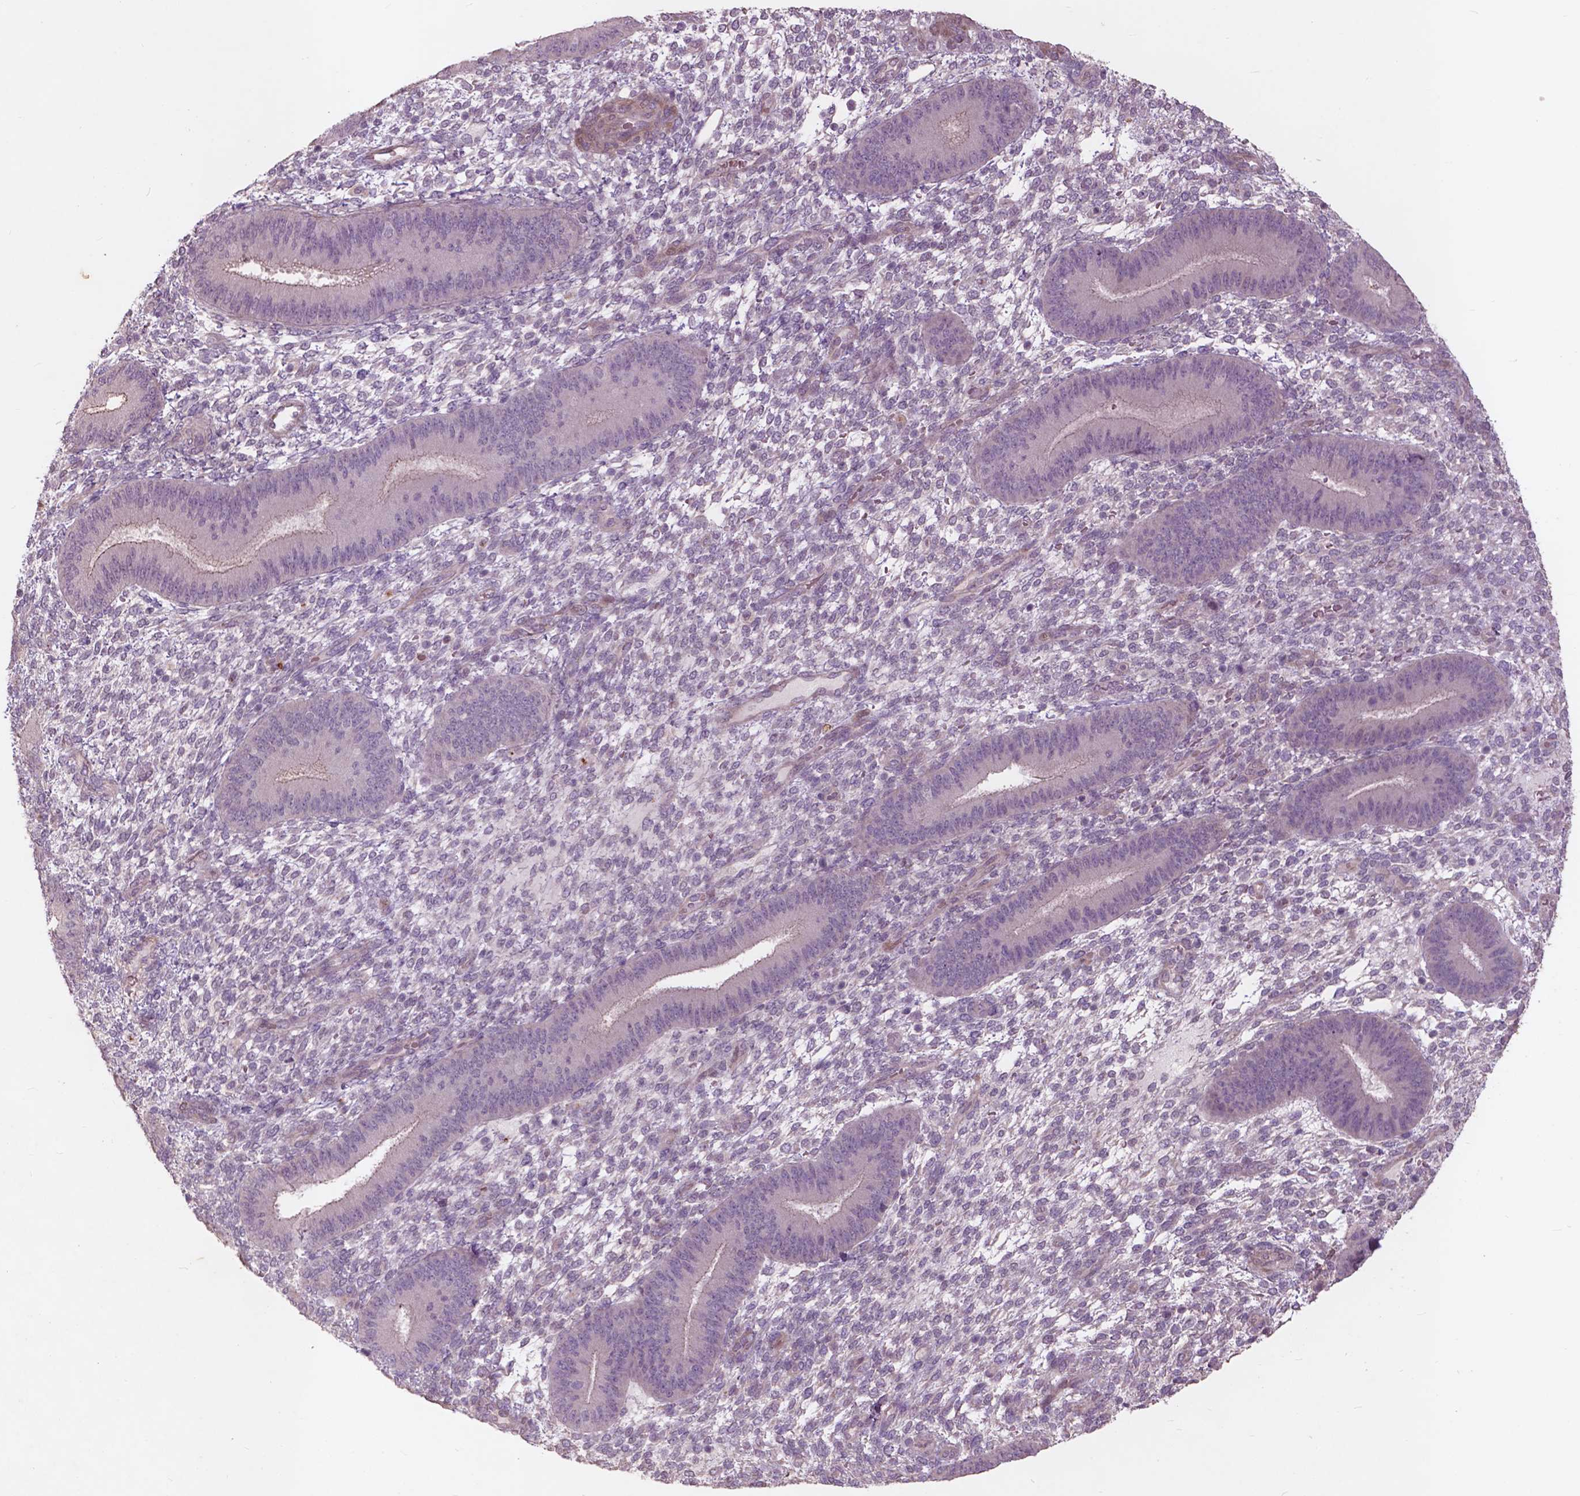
{"staining": {"intensity": "negative", "quantity": "none", "location": "none"}, "tissue": "endometrium", "cell_type": "Cells in endometrial stroma", "image_type": "normal", "snomed": [{"axis": "morphology", "description": "Normal tissue, NOS"}, {"axis": "topography", "description": "Endometrium"}], "caption": "This is a micrograph of immunohistochemistry (IHC) staining of normal endometrium, which shows no expression in cells in endometrial stroma. The staining is performed using DAB brown chromogen with nuclei counter-stained in using hematoxylin.", "gene": "RFPL4B", "patient": {"sex": "female", "age": 39}}